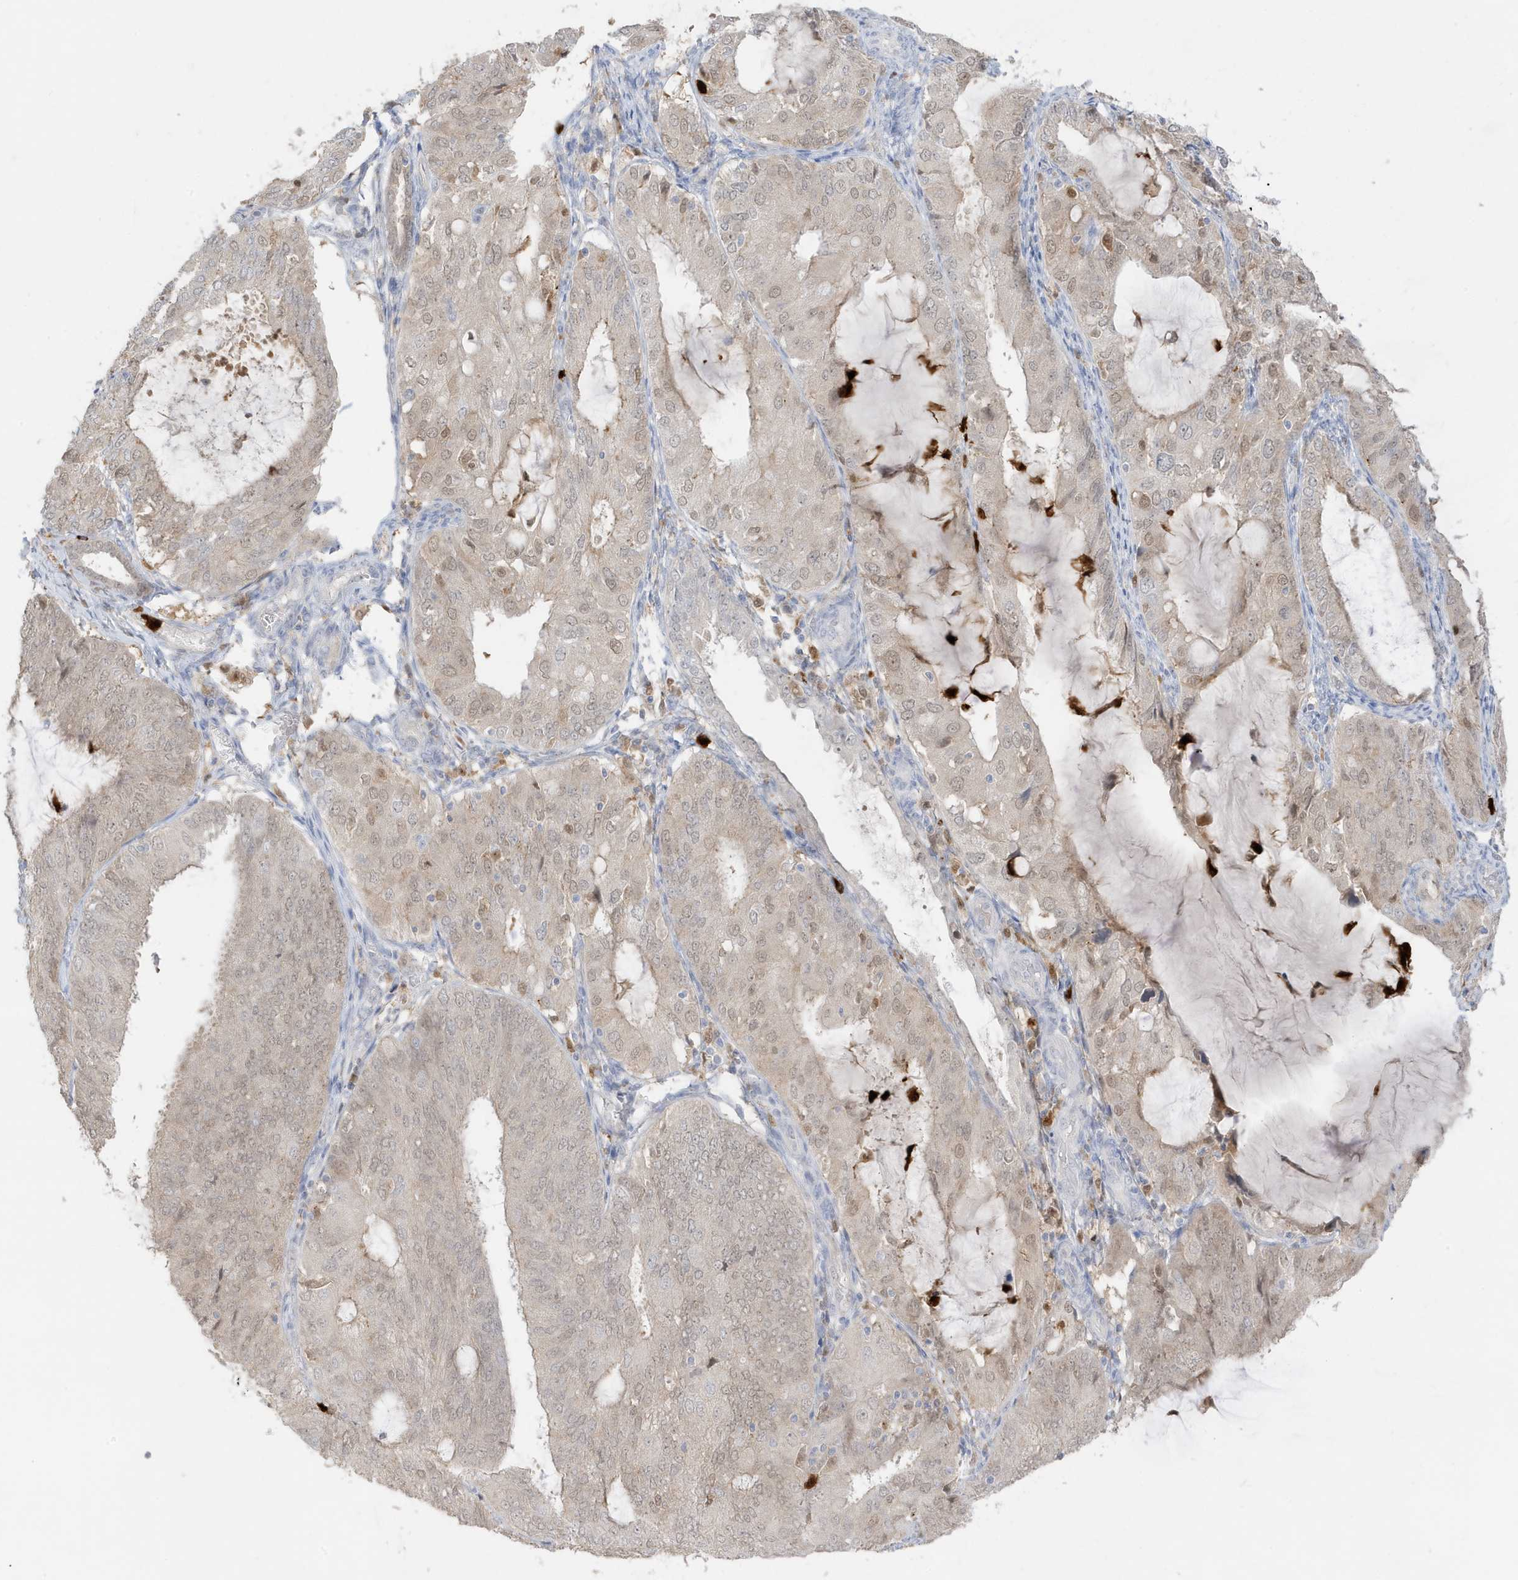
{"staining": {"intensity": "weak", "quantity": "<25%", "location": "cytoplasmic/membranous,nuclear"}, "tissue": "endometrial cancer", "cell_type": "Tumor cells", "image_type": "cancer", "snomed": [{"axis": "morphology", "description": "Adenocarcinoma, NOS"}, {"axis": "topography", "description": "Endometrium"}], "caption": "High power microscopy histopathology image of an IHC image of endometrial adenocarcinoma, revealing no significant staining in tumor cells.", "gene": "GCA", "patient": {"sex": "female", "age": 81}}